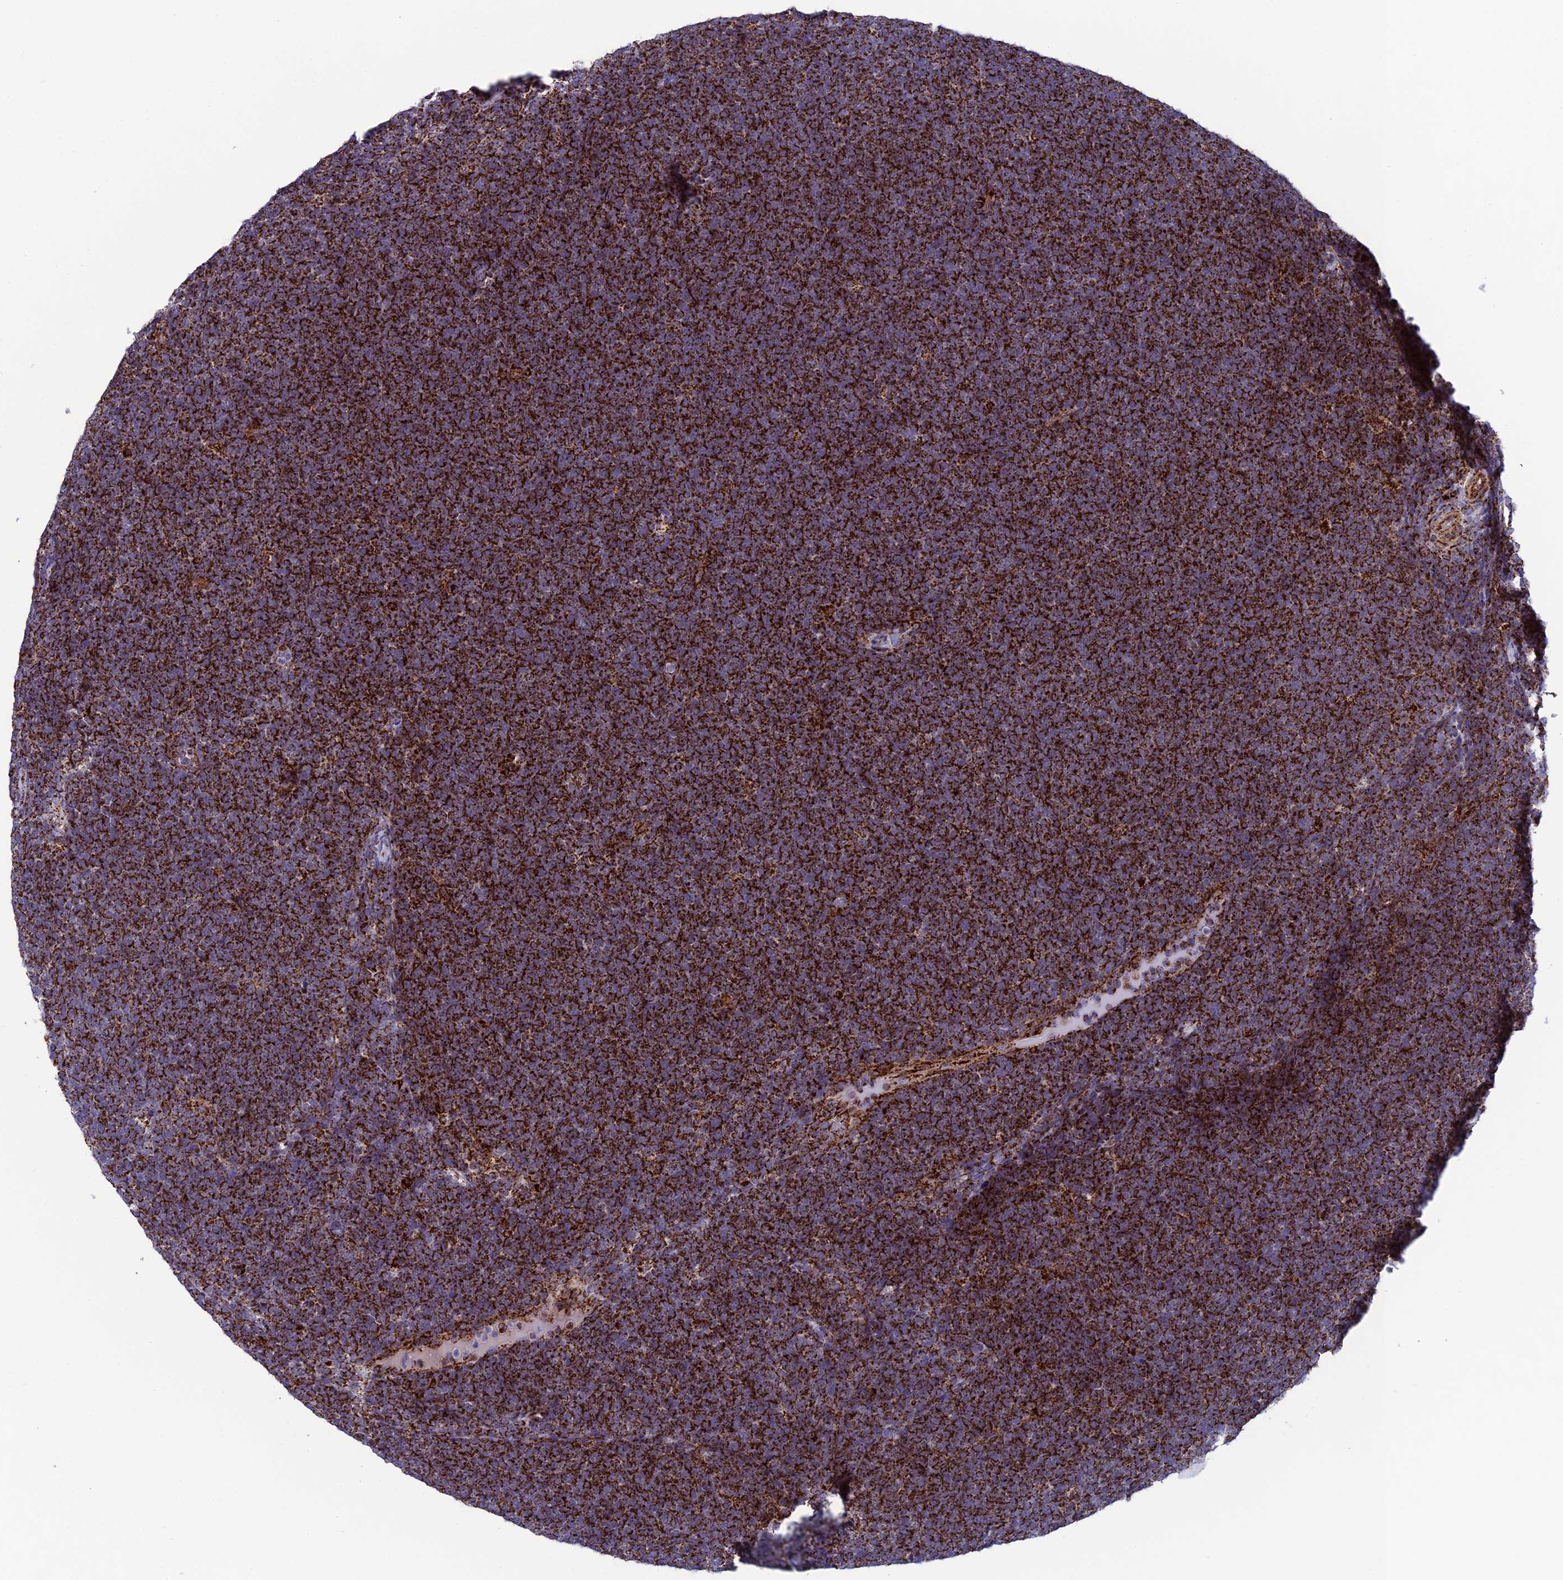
{"staining": {"intensity": "strong", "quantity": ">75%", "location": "cytoplasmic/membranous"}, "tissue": "lymphoma", "cell_type": "Tumor cells", "image_type": "cancer", "snomed": [{"axis": "morphology", "description": "Malignant lymphoma, non-Hodgkin's type, High grade"}, {"axis": "topography", "description": "Lymph node"}], "caption": "Tumor cells display high levels of strong cytoplasmic/membranous positivity in about >75% of cells in human lymphoma.", "gene": "MRPS18B", "patient": {"sex": "male", "age": 13}}